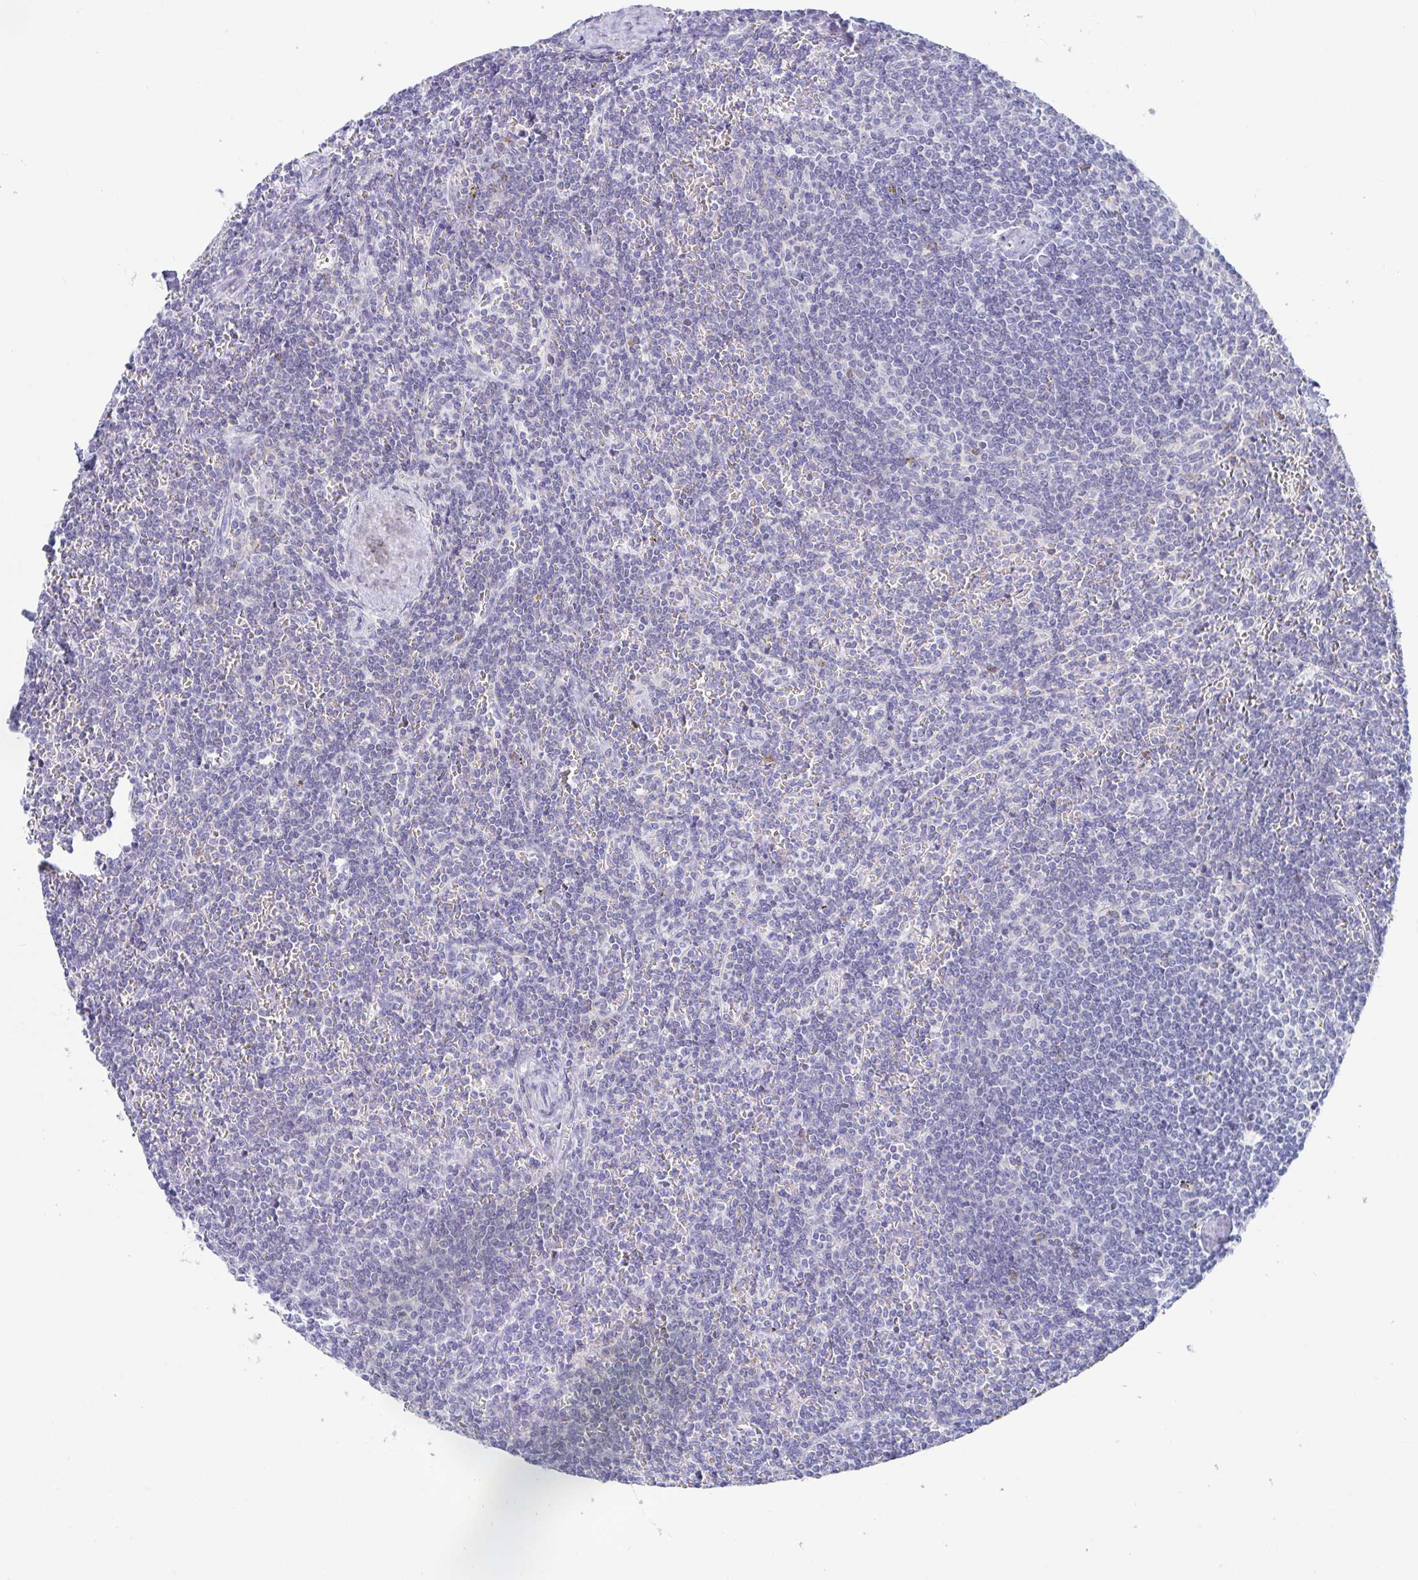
{"staining": {"intensity": "negative", "quantity": "none", "location": "none"}, "tissue": "lymphoma", "cell_type": "Tumor cells", "image_type": "cancer", "snomed": [{"axis": "morphology", "description": "Malignant lymphoma, non-Hodgkin's type, Low grade"}, {"axis": "topography", "description": "Spleen"}], "caption": "This histopathology image is of lymphoma stained with immunohistochemistry (IHC) to label a protein in brown with the nuclei are counter-stained blue. There is no expression in tumor cells. The staining was performed using DAB to visualize the protein expression in brown, while the nuclei were stained in blue with hematoxylin (Magnification: 20x).", "gene": "PLA2G1B", "patient": {"sex": "male", "age": 78}}